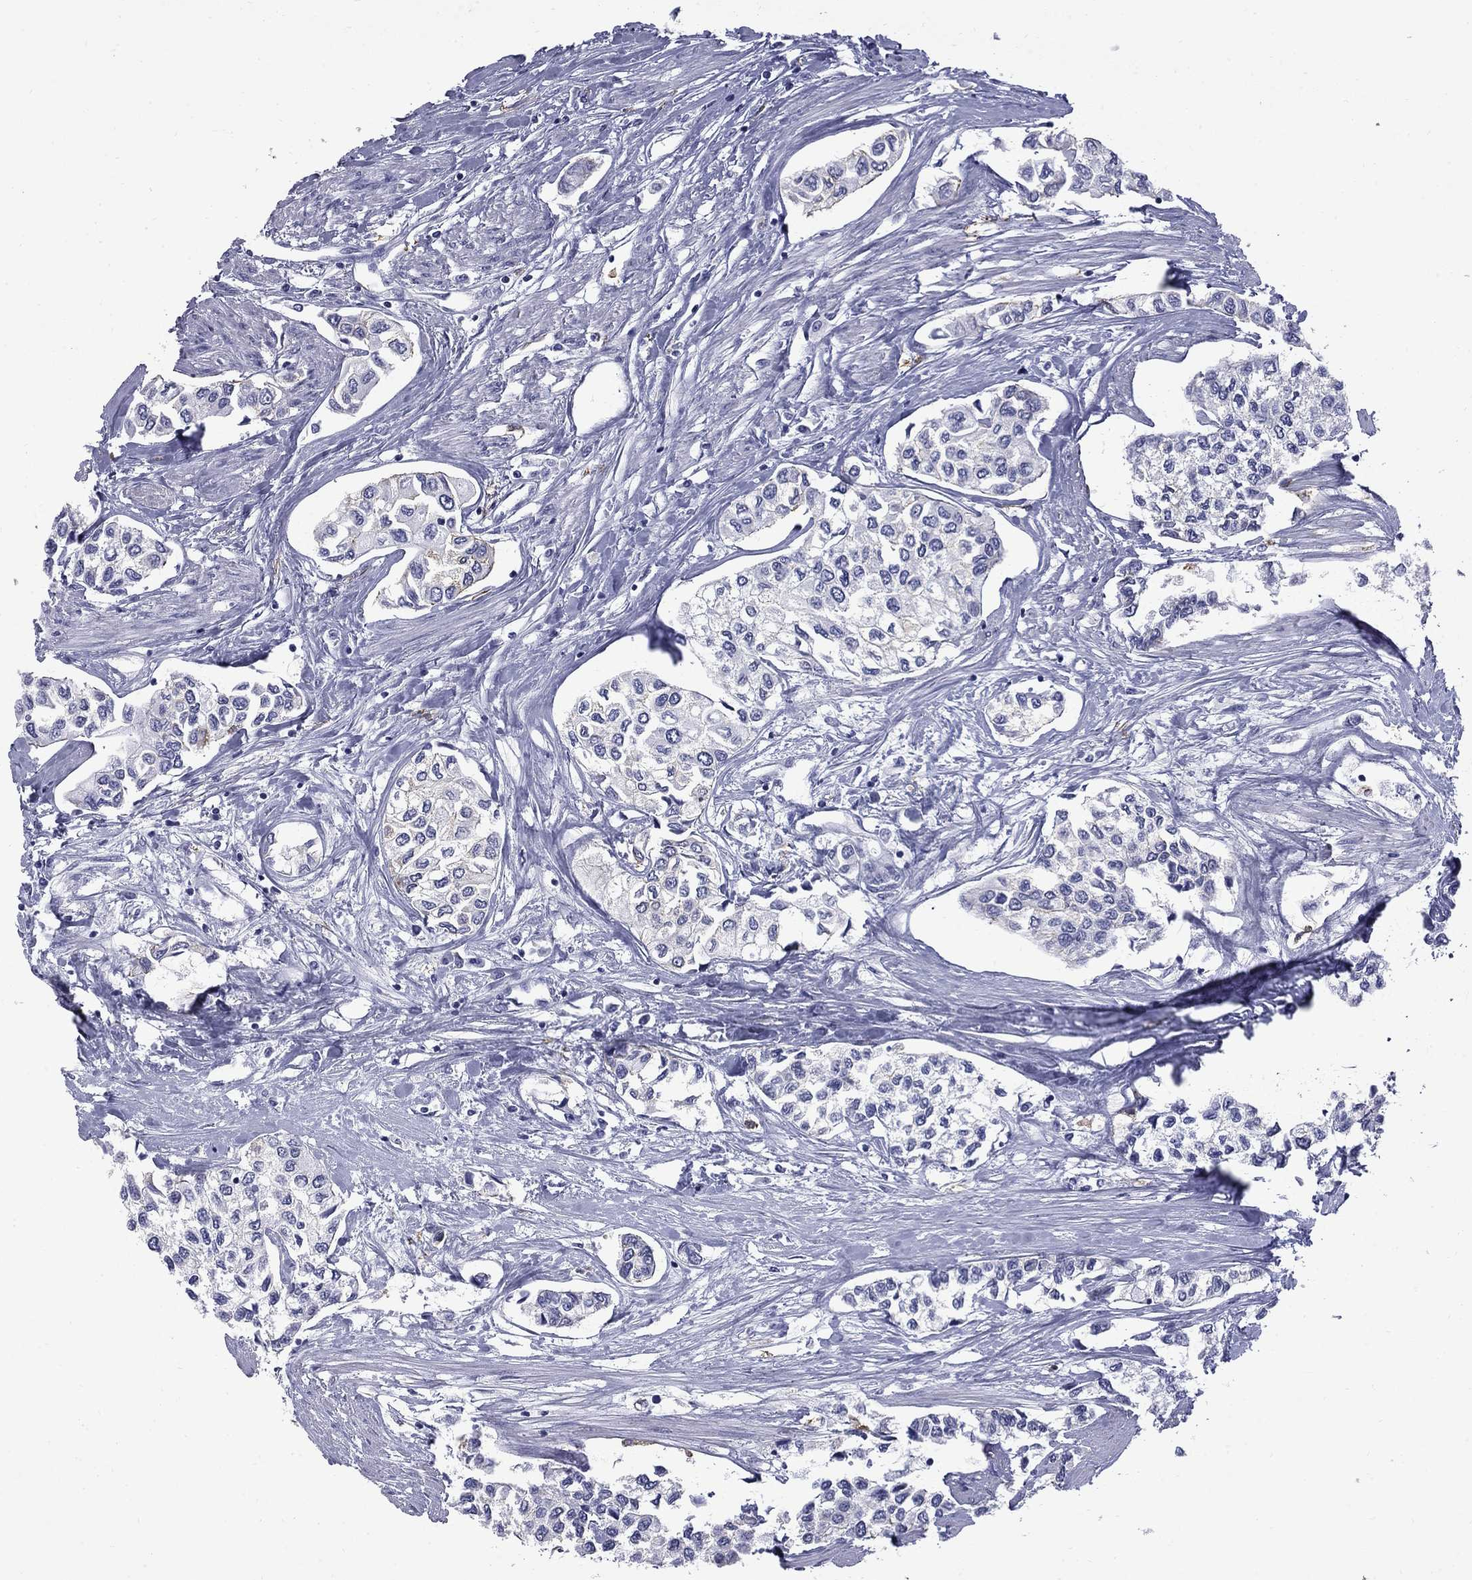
{"staining": {"intensity": "negative", "quantity": "none", "location": "none"}, "tissue": "urothelial cancer", "cell_type": "Tumor cells", "image_type": "cancer", "snomed": [{"axis": "morphology", "description": "Urothelial carcinoma, High grade"}, {"axis": "topography", "description": "Urinary bladder"}], "caption": "Urothelial carcinoma (high-grade) was stained to show a protein in brown. There is no significant expression in tumor cells.", "gene": "TRIM29", "patient": {"sex": "male", "age": 73}}